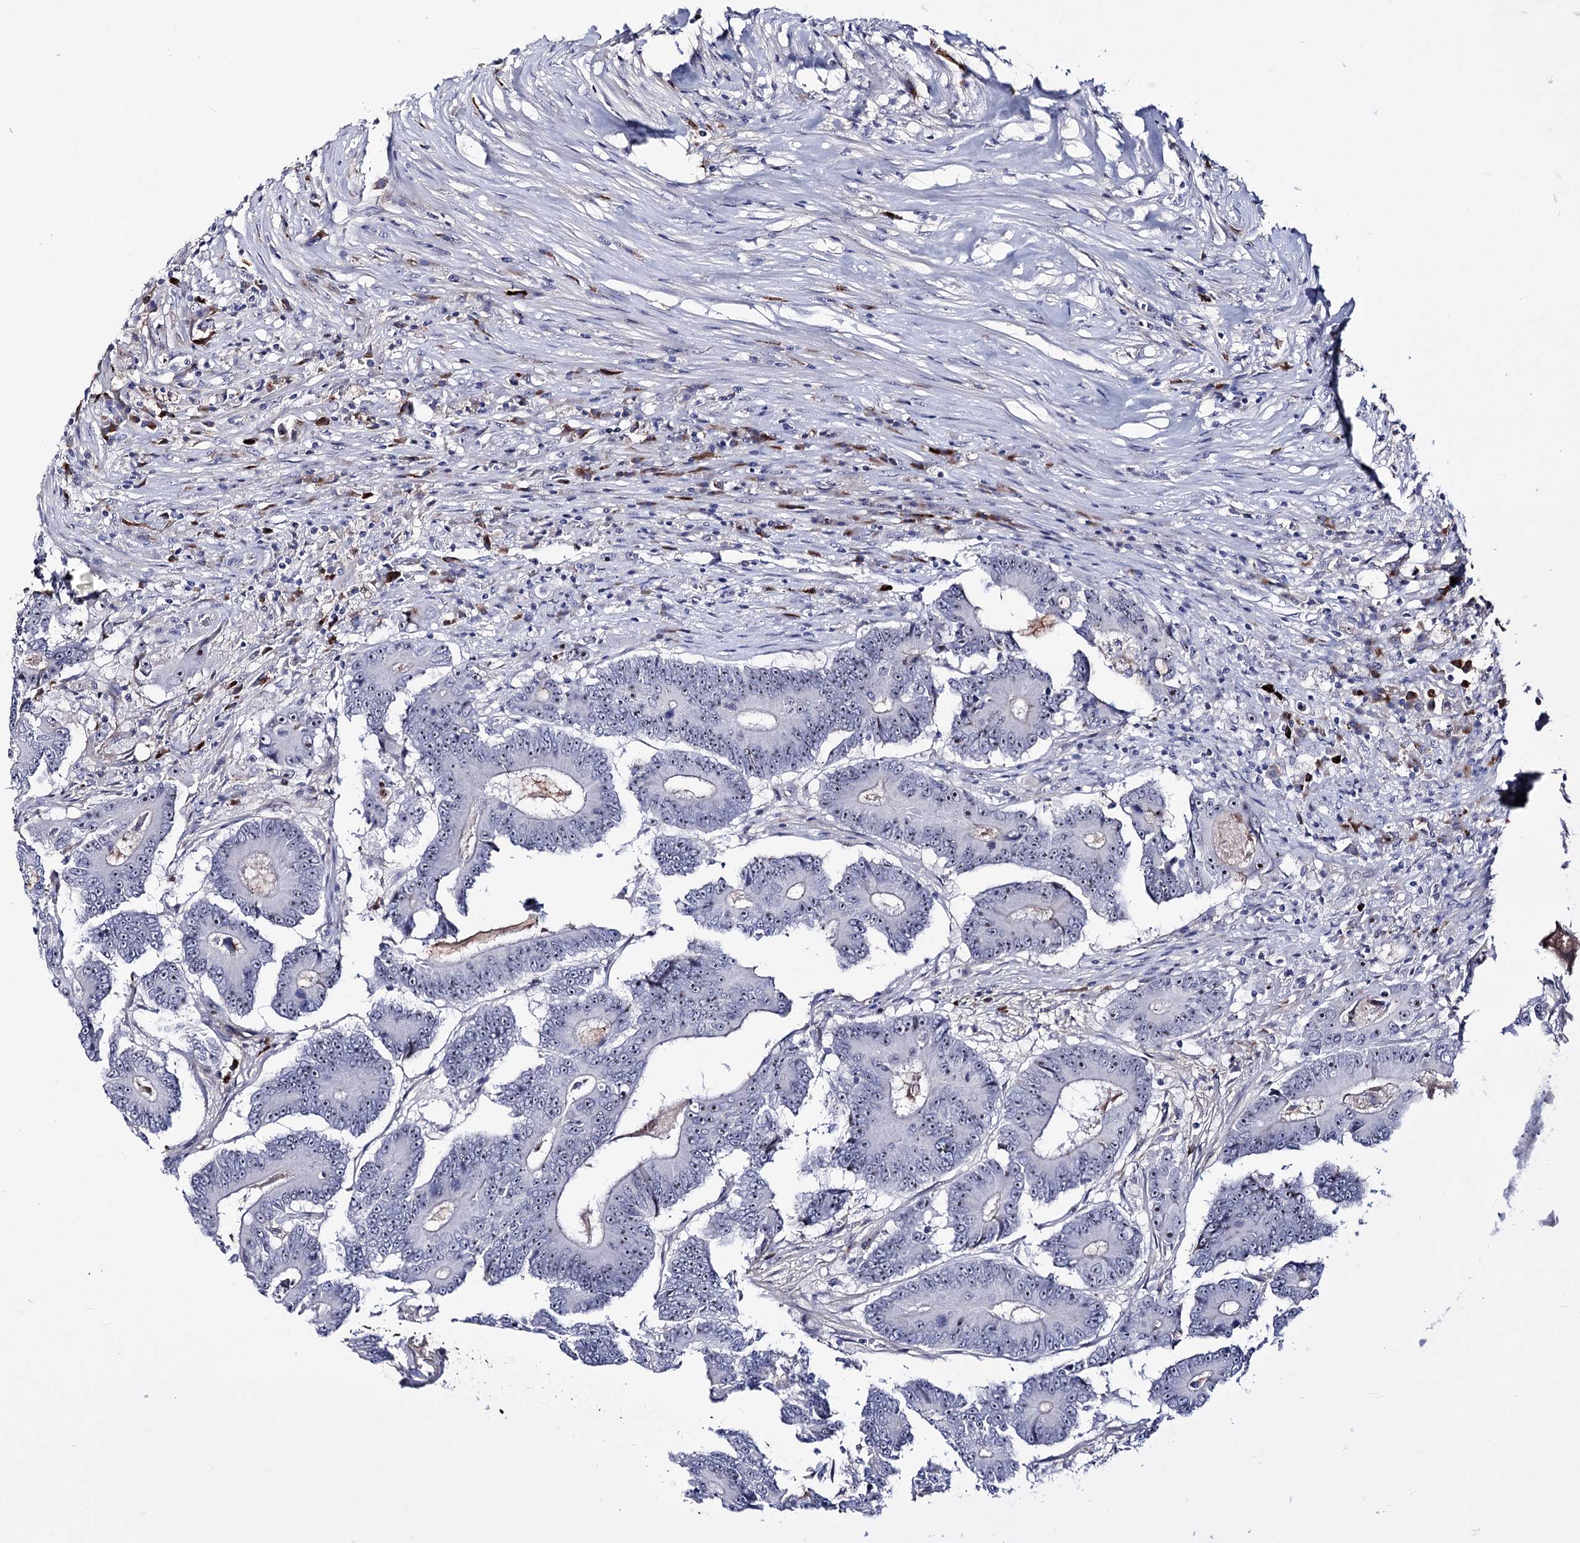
{"staining": {"intensity": "negative", "quantity": "none", "location": "none"}, "tissue": "colorectal cancer", "cell_type": "Tumor cells", "image_type": "cancer", "snomed": [{"axis": "morphology", "description": "Adenocarcinoma, NOS"}, {"axis": "topography", "description": "Colon"}], "caption": "A histopathology image of human colorectal cancer (adenocarcinoma) is negative for staining in tumor cells.", "gene": "PCGF5", "patient": {"sex": "male", "age": 83}}